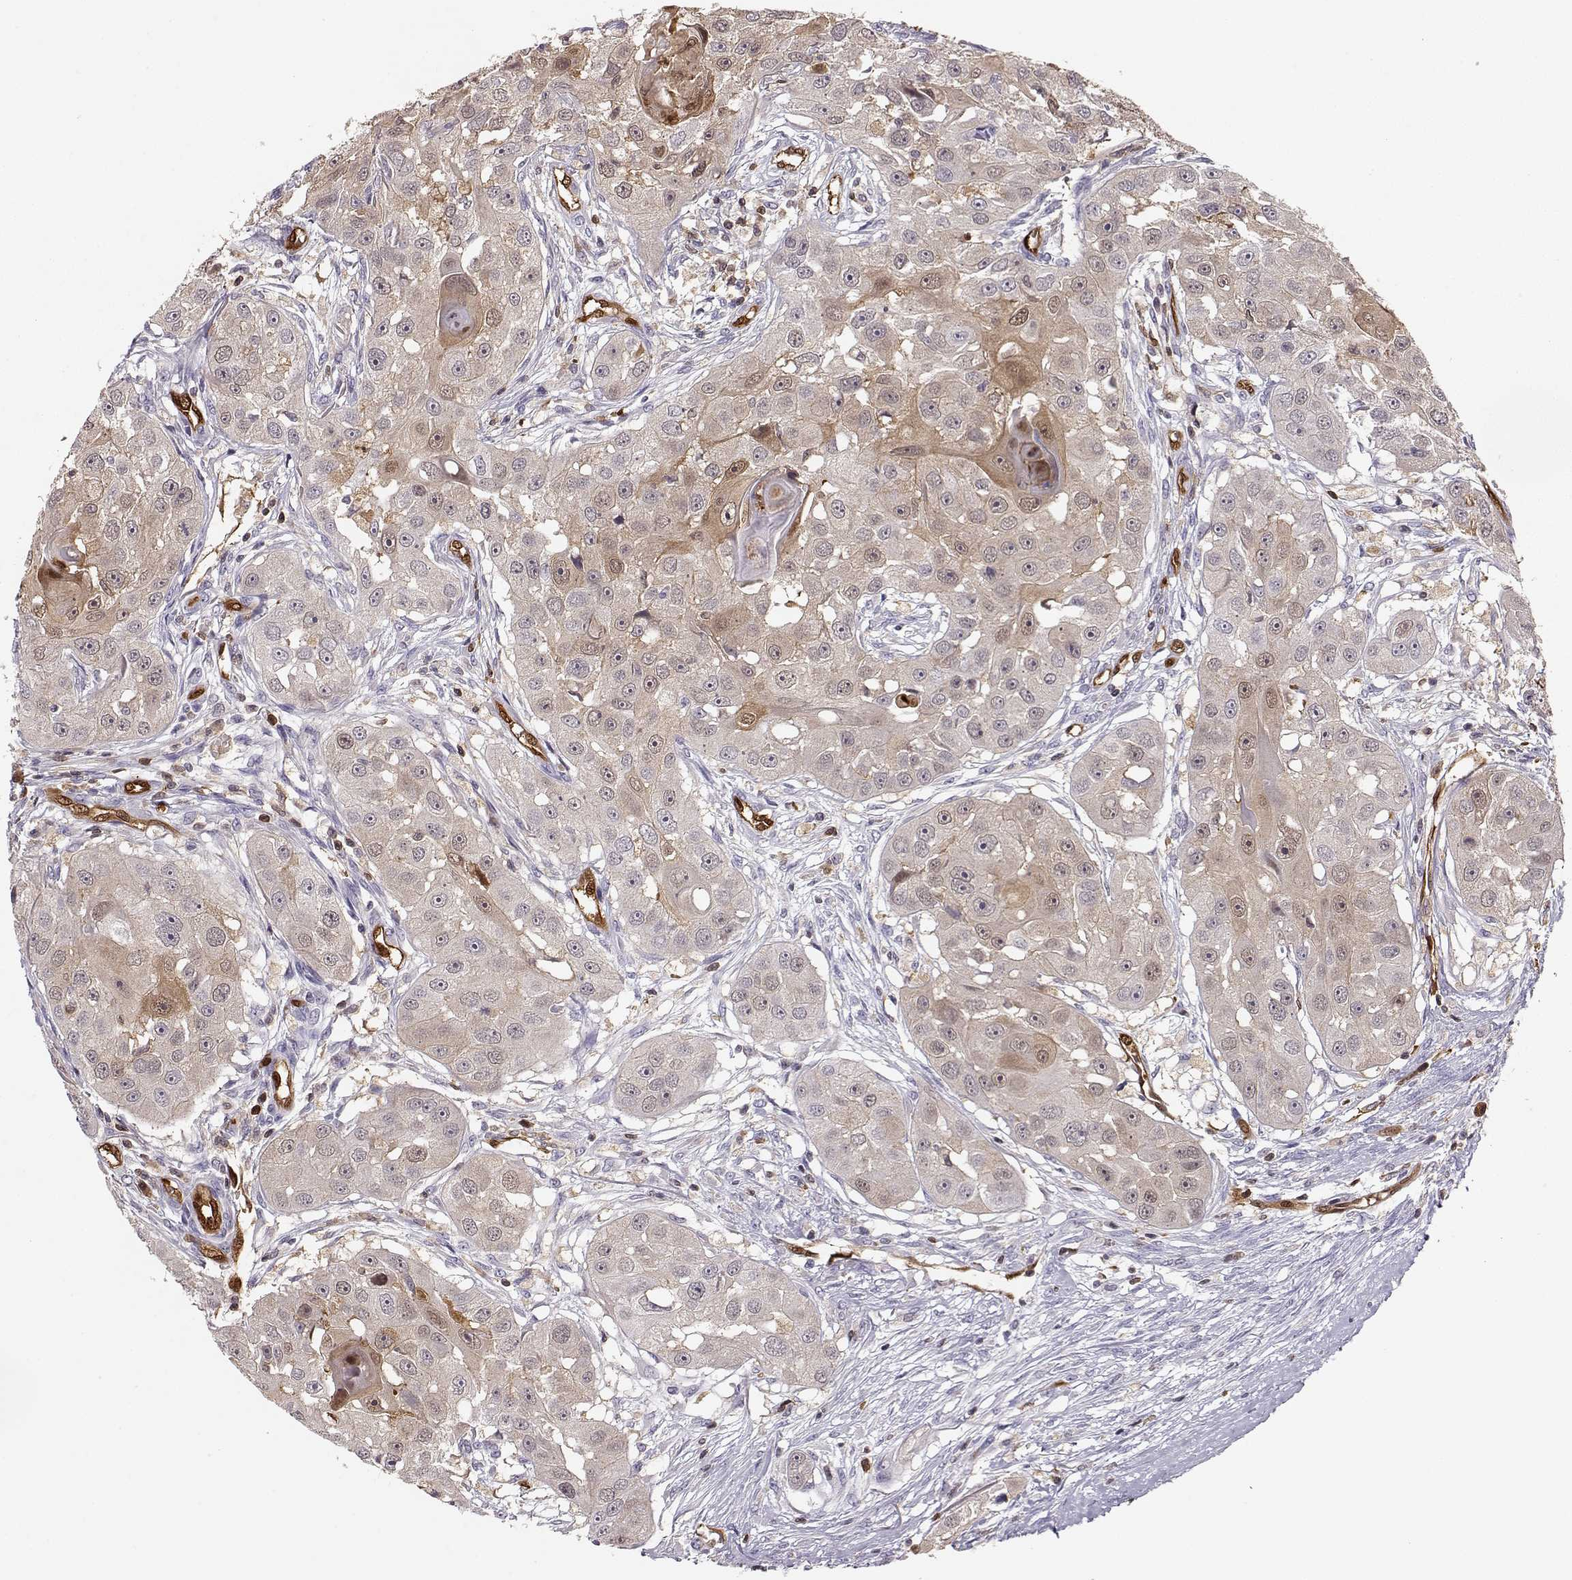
{"staining": {"intensity": "weak", "quantity": "25%-75%", "location": "cytoplasmic/membranous"}, "tissue": "head and neck cancer", "cell_type": "Tumor cells", "image_type": "cancer", "snomed": [{"axis": "morphology", "description": "Squamous cell carcinoma, NOS"}, {"axis": "topography", "description": "Head-Neck"}], "caption": "Tumor cells show weak cytoplasmic/membranous staining in approximately 25%-75% of cells in head and neck cancer (squamous cell carcinoma).", "gene": "PNP", "patient": {"sex": "male", "age": 51}}